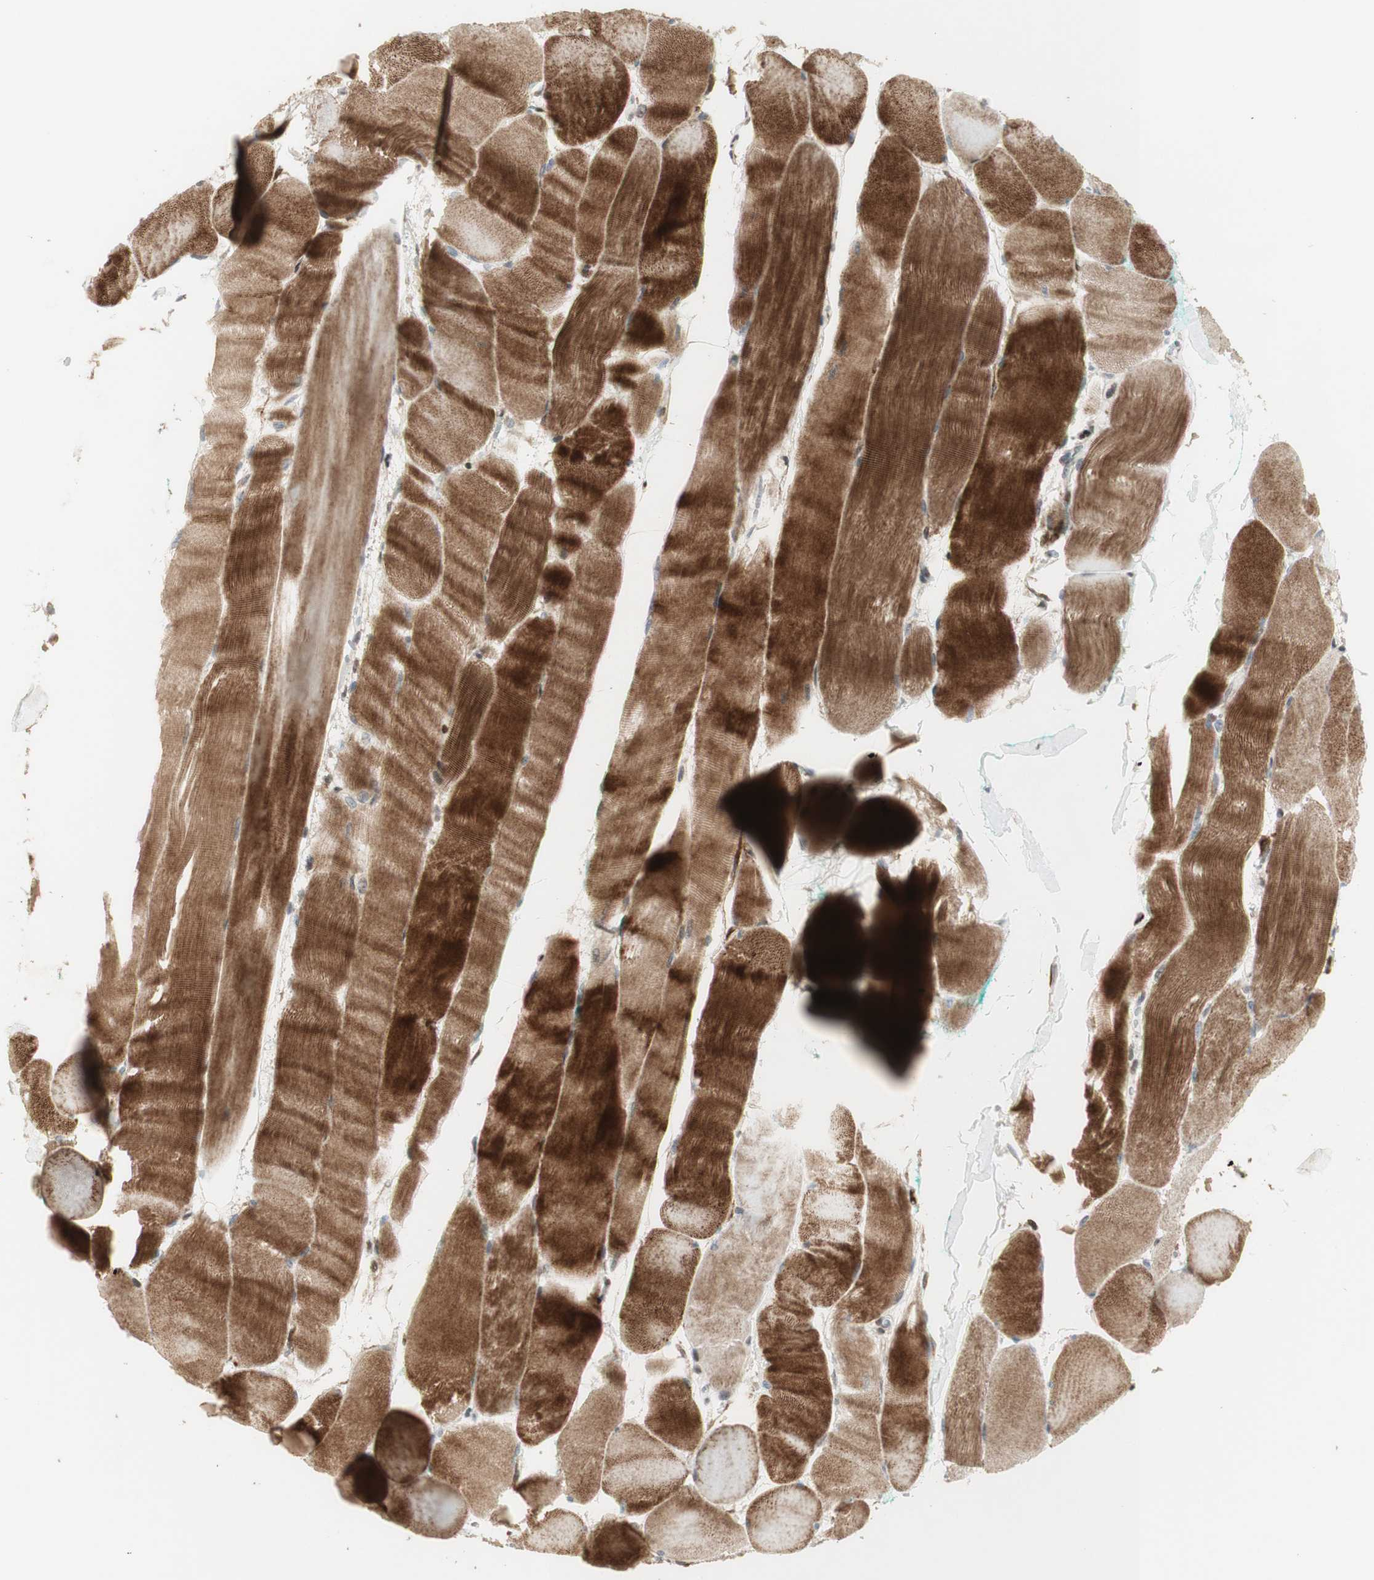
{"staining": {"intensity": "strong", "quantity": ">75%", "location": "cytoplasmic/membranous"}, "tissue": "skeletal muscle", "cell_type": "Myocytes", "image_type": "normal", "snomed": [{"axis": "morphology", "description": "Normal tissue, NOS"}, {"axis": "morphology", "description": "Squamous cell carcinoma, NOS"}, {"axis": "topography", "description": "Skeletal muscle"}], "caption": "Strong cytoplasmic/membranous expression is appreciated in about >75% of myocytes in normal skeletal muscle.", "gene": "FOXP1", "patient": {"sex": "male", "age": 51}}